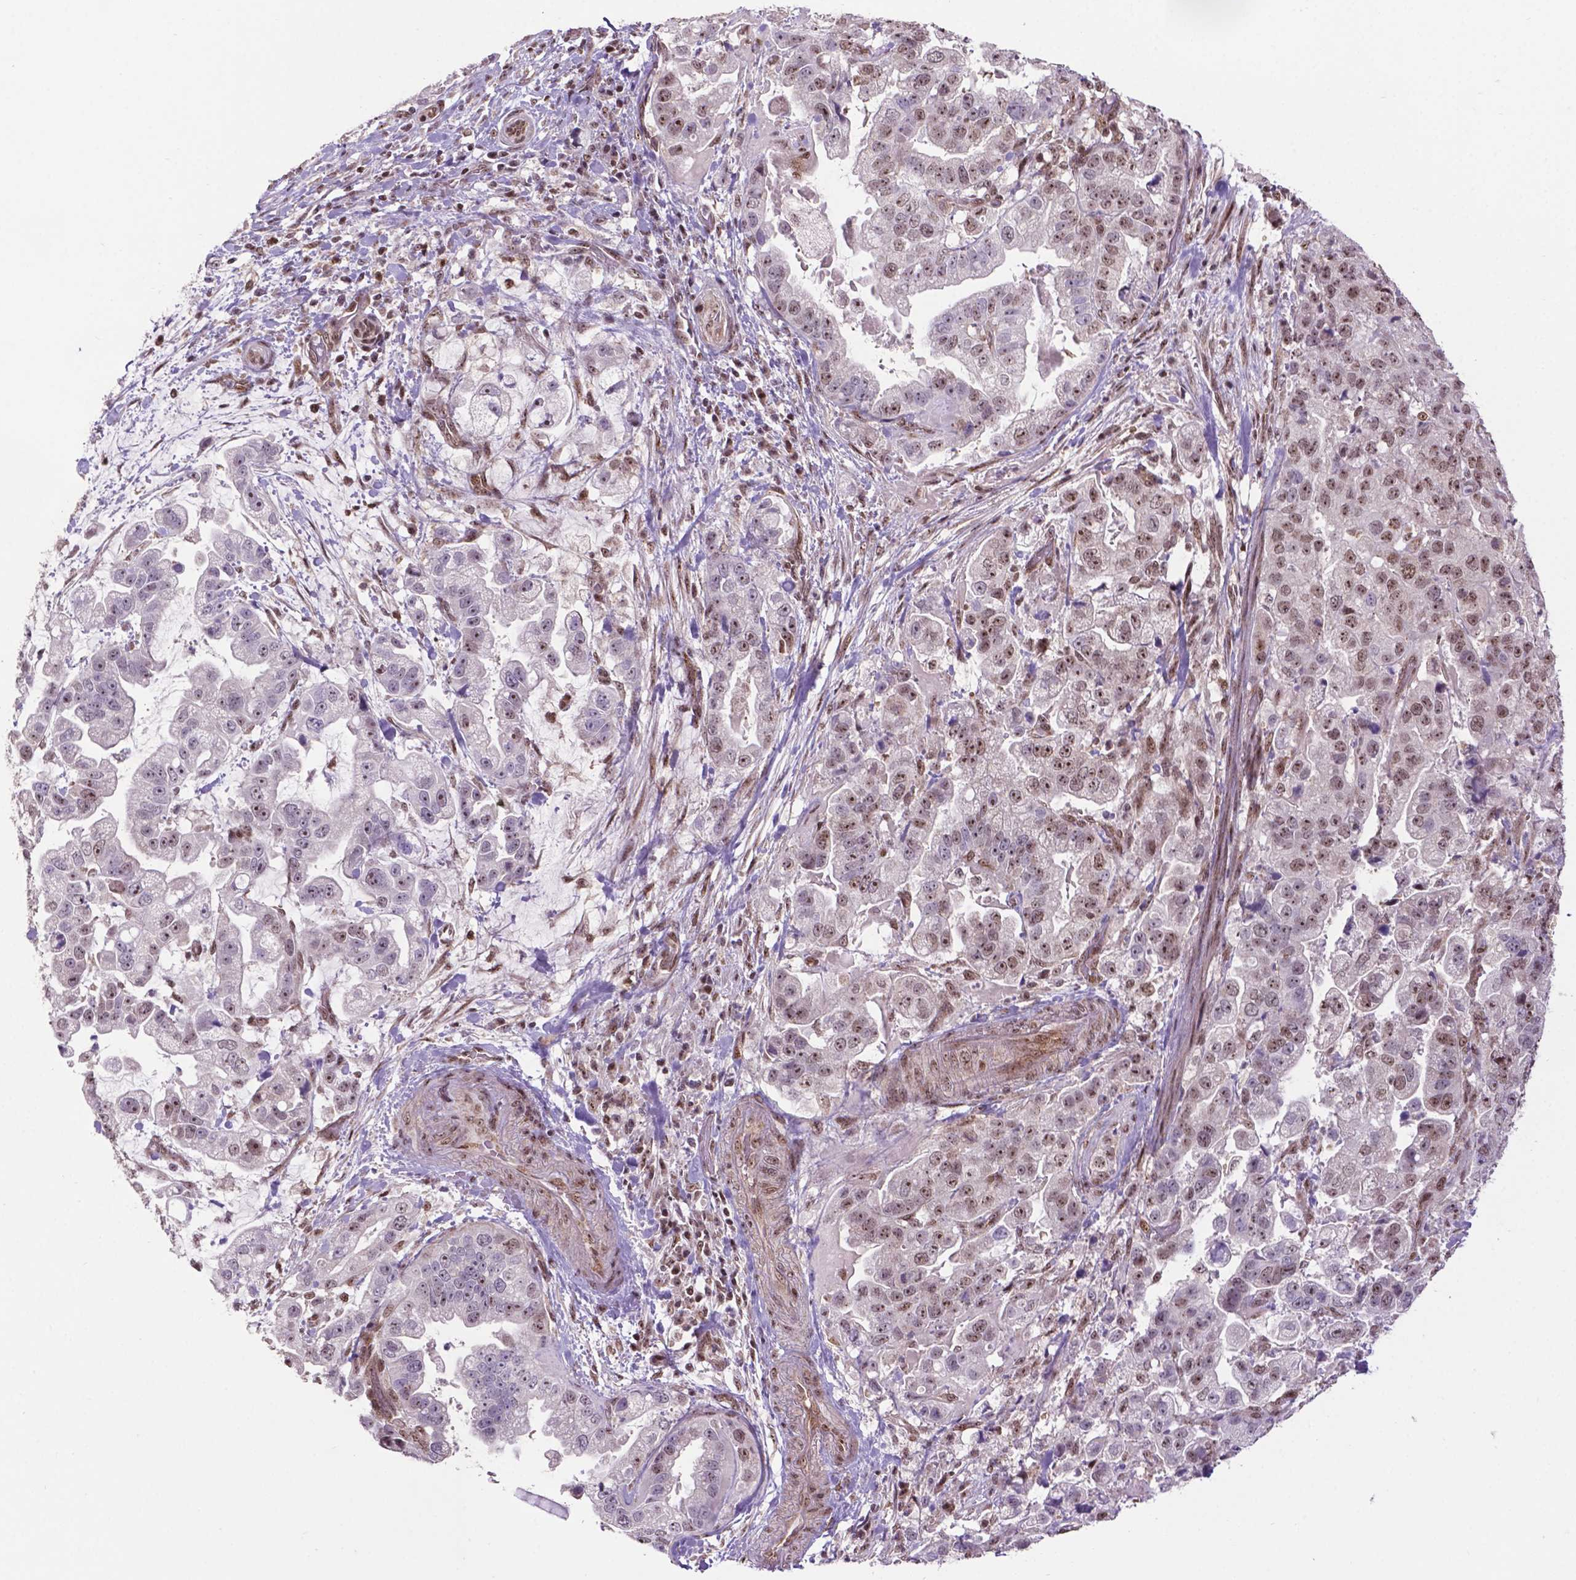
{"staining": {"intensity": "weak", "quantity": "25%-75%", "location": "nuclear"}, "tissue": "stomach cancer", "cell_type": "Tumor cells", "image_type": "cancer", "snomed": [{"axis": "morphology", "description": "Adenocarcinoma, NOS"}, {"axis": "topography", "description": "Stomach"}], "caption": "An IHC histopathology image of neoplastic tissue is shown. Protein staining in brown labels weak nuclear positivity in stomach adenocarcinoma within tumor cells. The staining is performed using DAB (3,3'-diaminobenzidine) brown chromogen to label protein expression. The nuclei are counter-stained blue using hematoxylin.", "gene": "CSNK2A1", "patient": {"sex": "male", "age": 59}}